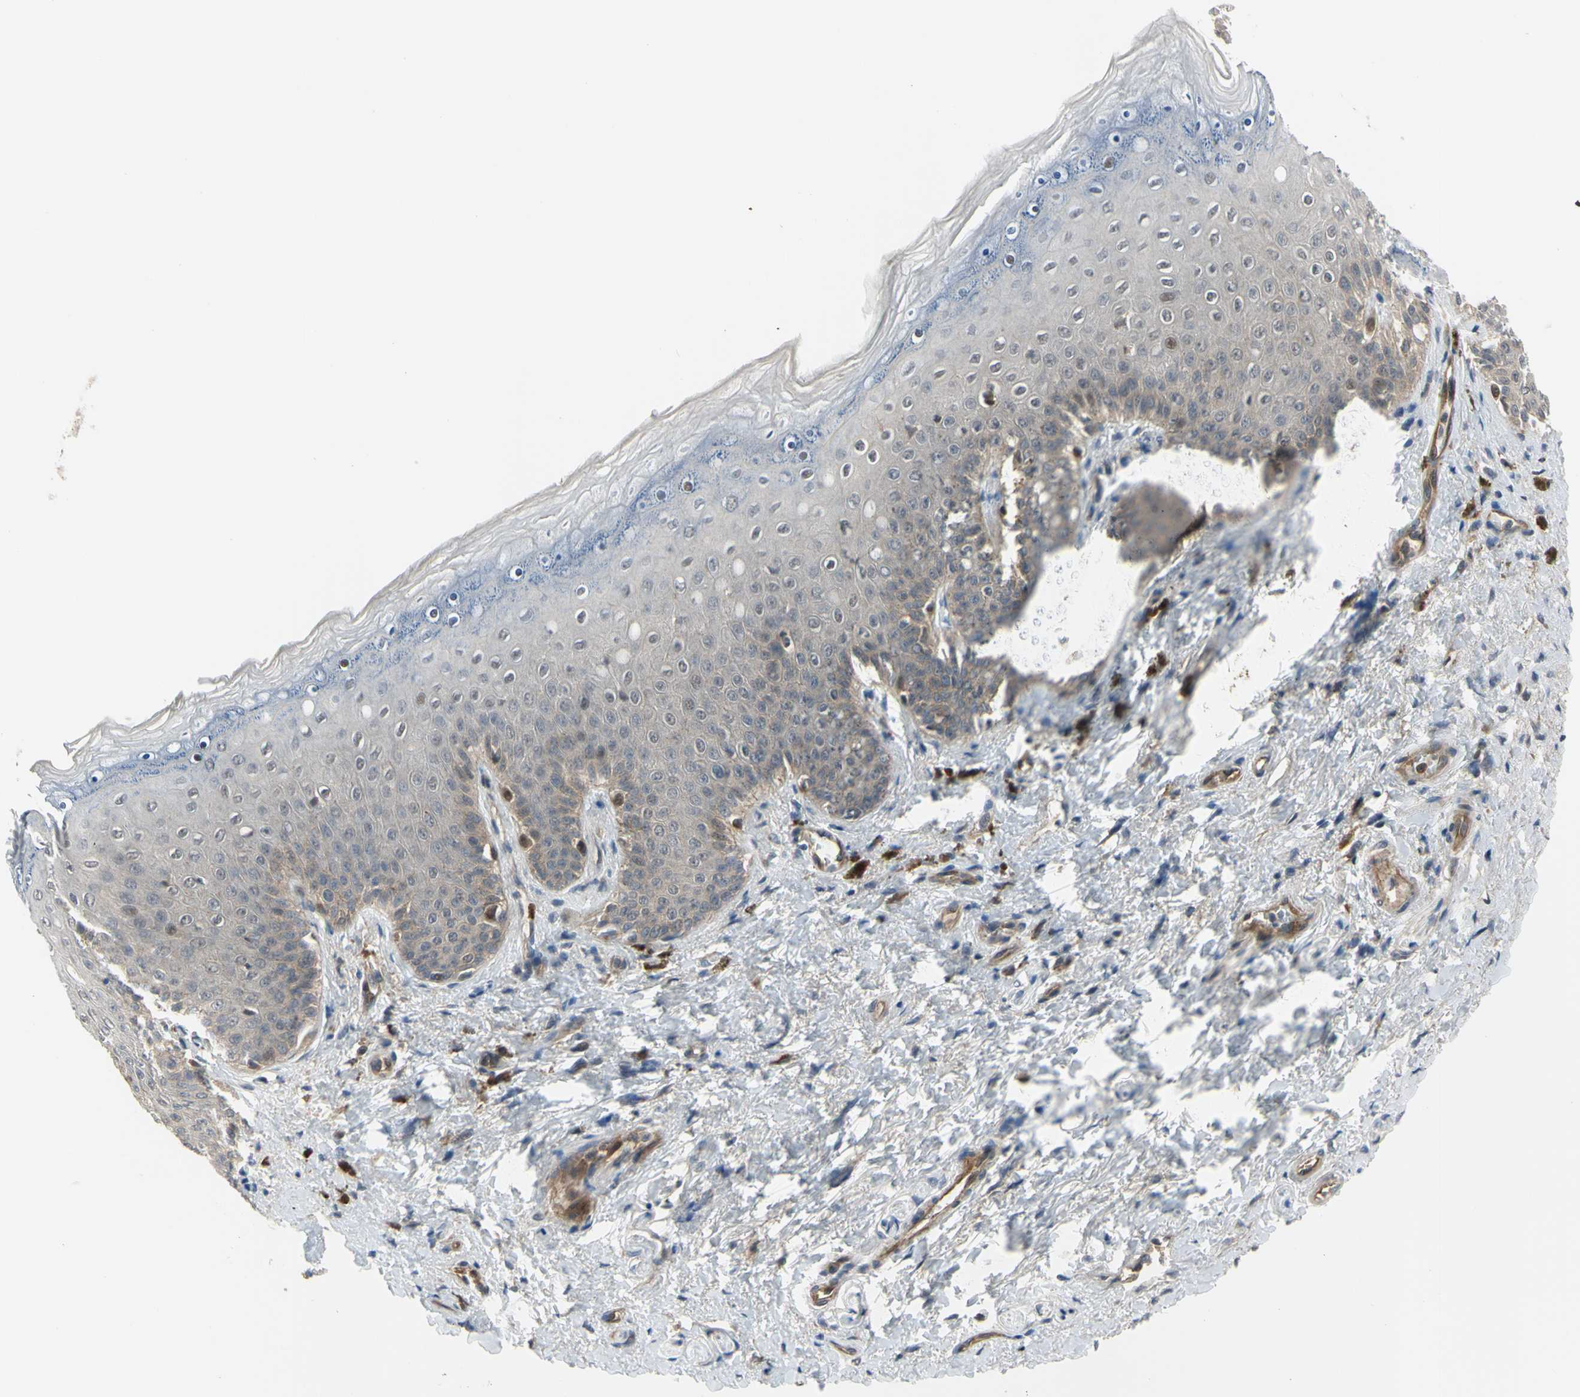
{"staining": {"intensity": "weak", "quantity": "<25%", "location": "nuclear"}, "tissue": "skin", "cell_type": "Epidermal cells", "image_type": "normal", "snomed": [{"axis": "morphology", "description": "Normal tissue, NOS"}, {"axis": "topography", "description": "Anal"}], "caption": "DAB immunohistochemical staining of normal skin reveals no significant staining in epidermal cells.", "gene": "COMMD9", "patient": {"sex": "female", "age": 46}}